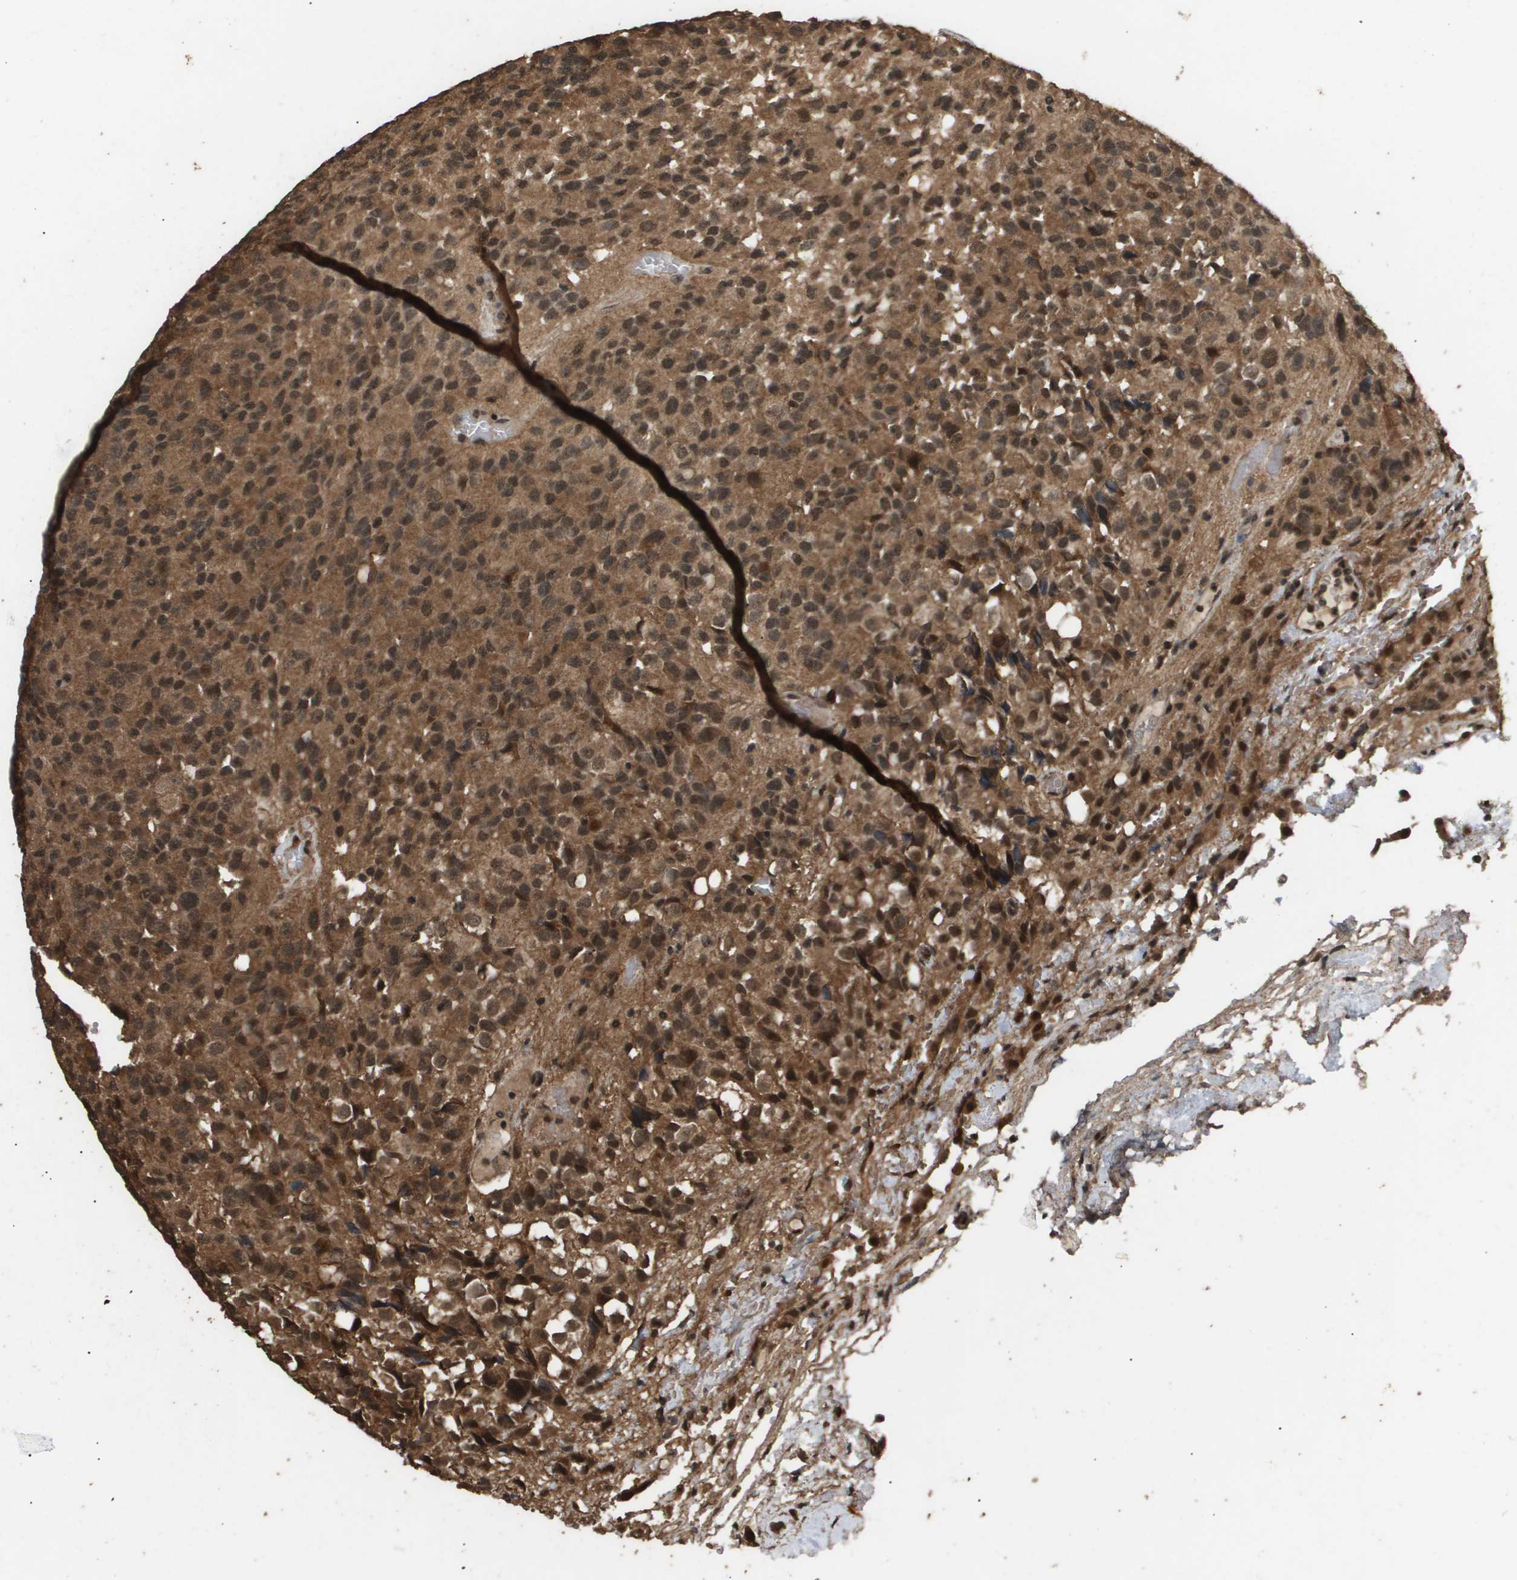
{"staining": {"intensity": "strong", "quantity": ">75%", "location": "cytoplasmic/membranous,nuclear"}, "tissue": "glioma", "cell_type": "Tumor cells", "image_type": "cancer", "snomed": [{"axis": "morphology", "description": "Glioma, malignant, High grade"}, {"axis": "topography", "description": "Brain"}], "caption": "Glioma stained with DAB (3,3'-diaminobenzidine) immunohistochemistry displays high levels of strong cytoplasmic/membranous and nuclear expression in approximately >75% of tumor cells.", "gene": "ING1", "patient": {"sex": "male", "age": 32}}